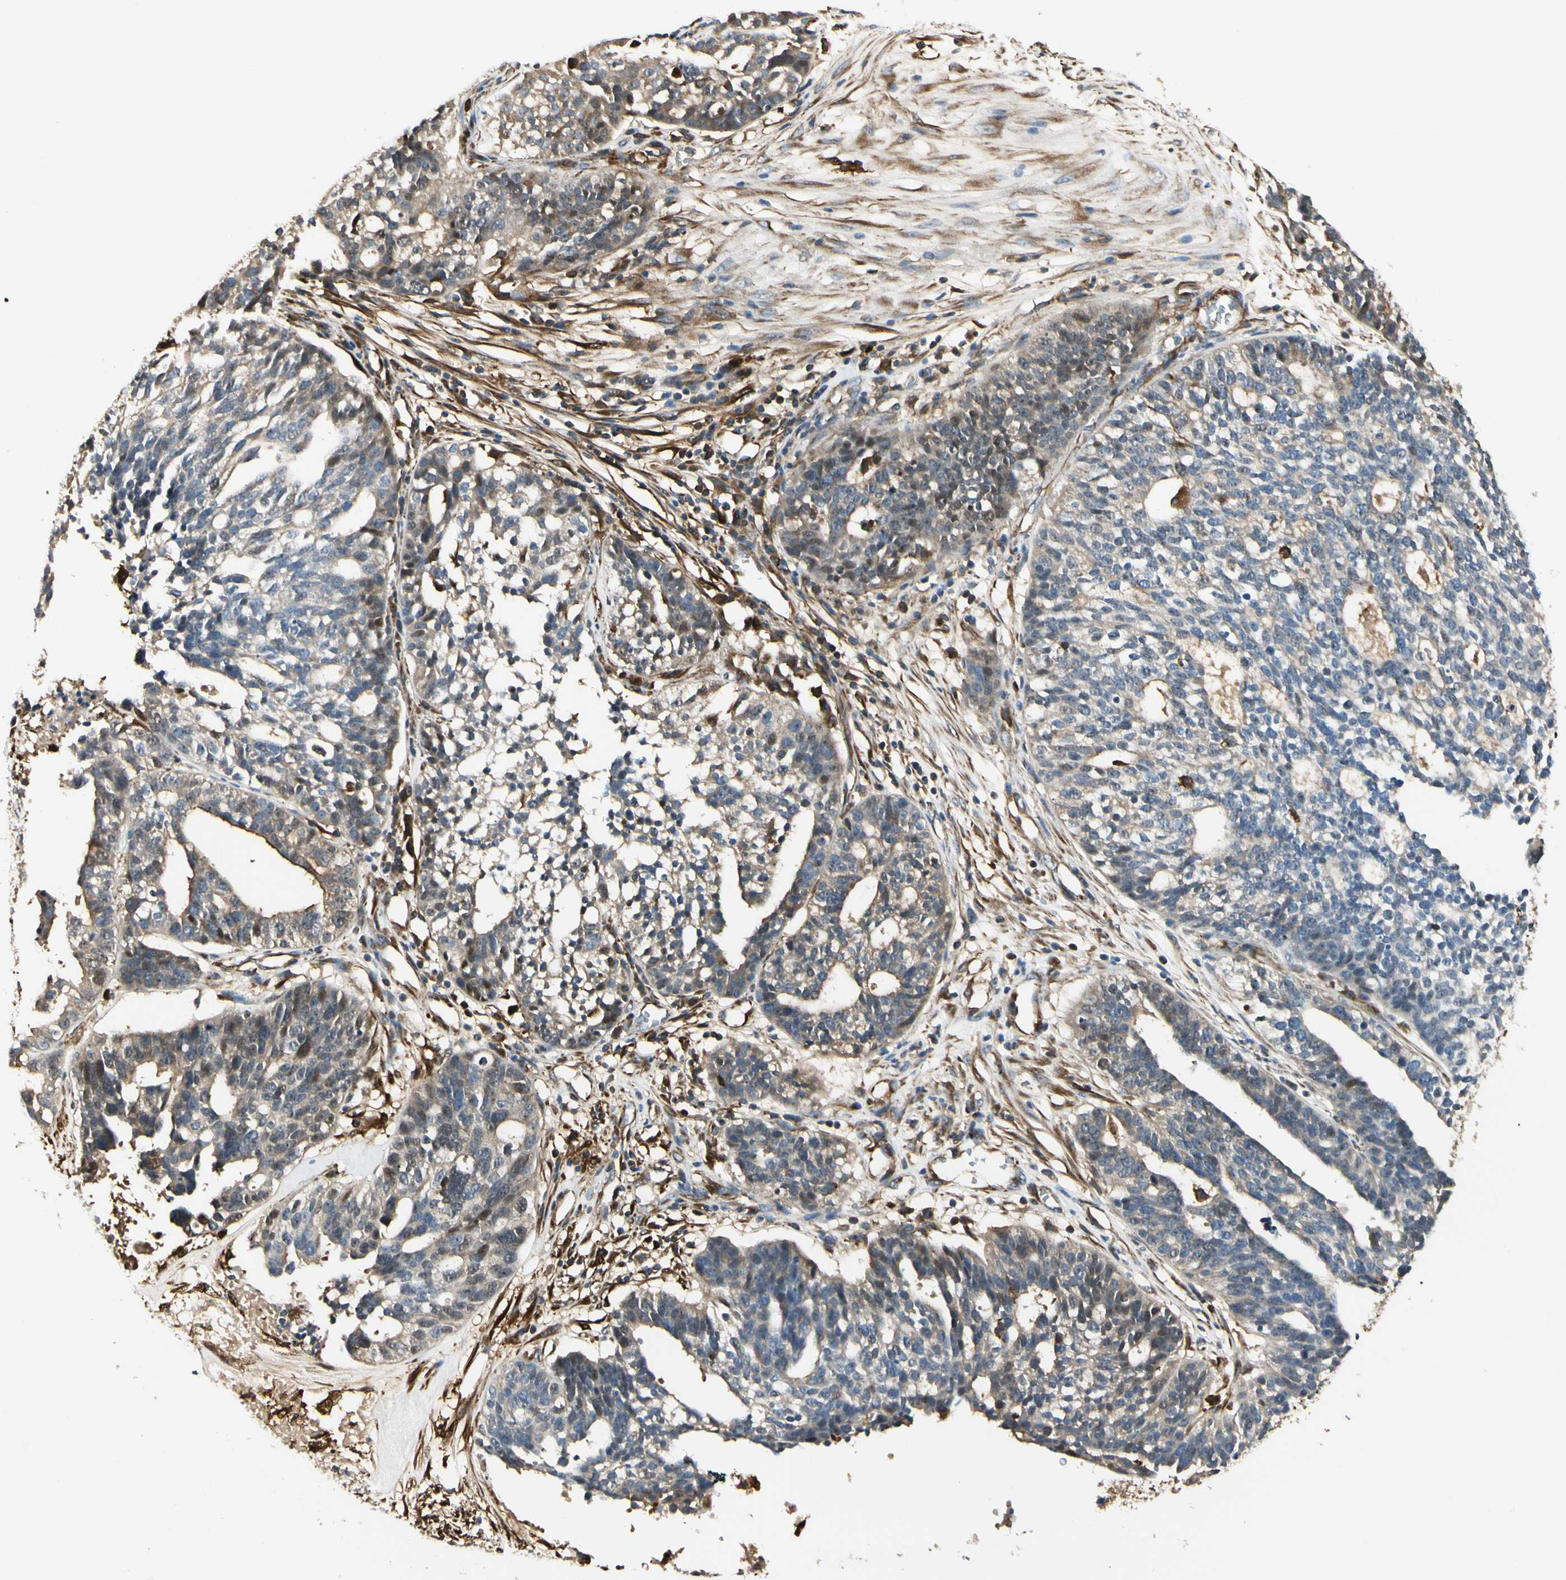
{"staining": {"intensity": "weak", "quantity": "<25%", "location": "cytoplasmic/membranous"}, "tissue": "ovarian cancer", "cell_type": "Tumor cells", "image_type": "cancer", "snomed": [{"axis": "morphology", "description": "Cystadenocarcinoma, serous, NOS"}, {"axis": "topography", "description": "Ovary"}], "caption": "High power microscopy photomicrograph of an IHC histopathology image of ovarian cancer, revealing no significant staining in tumor cells.", "gene": "FTH1", "patient": {"sex": "female", "age": 59}}